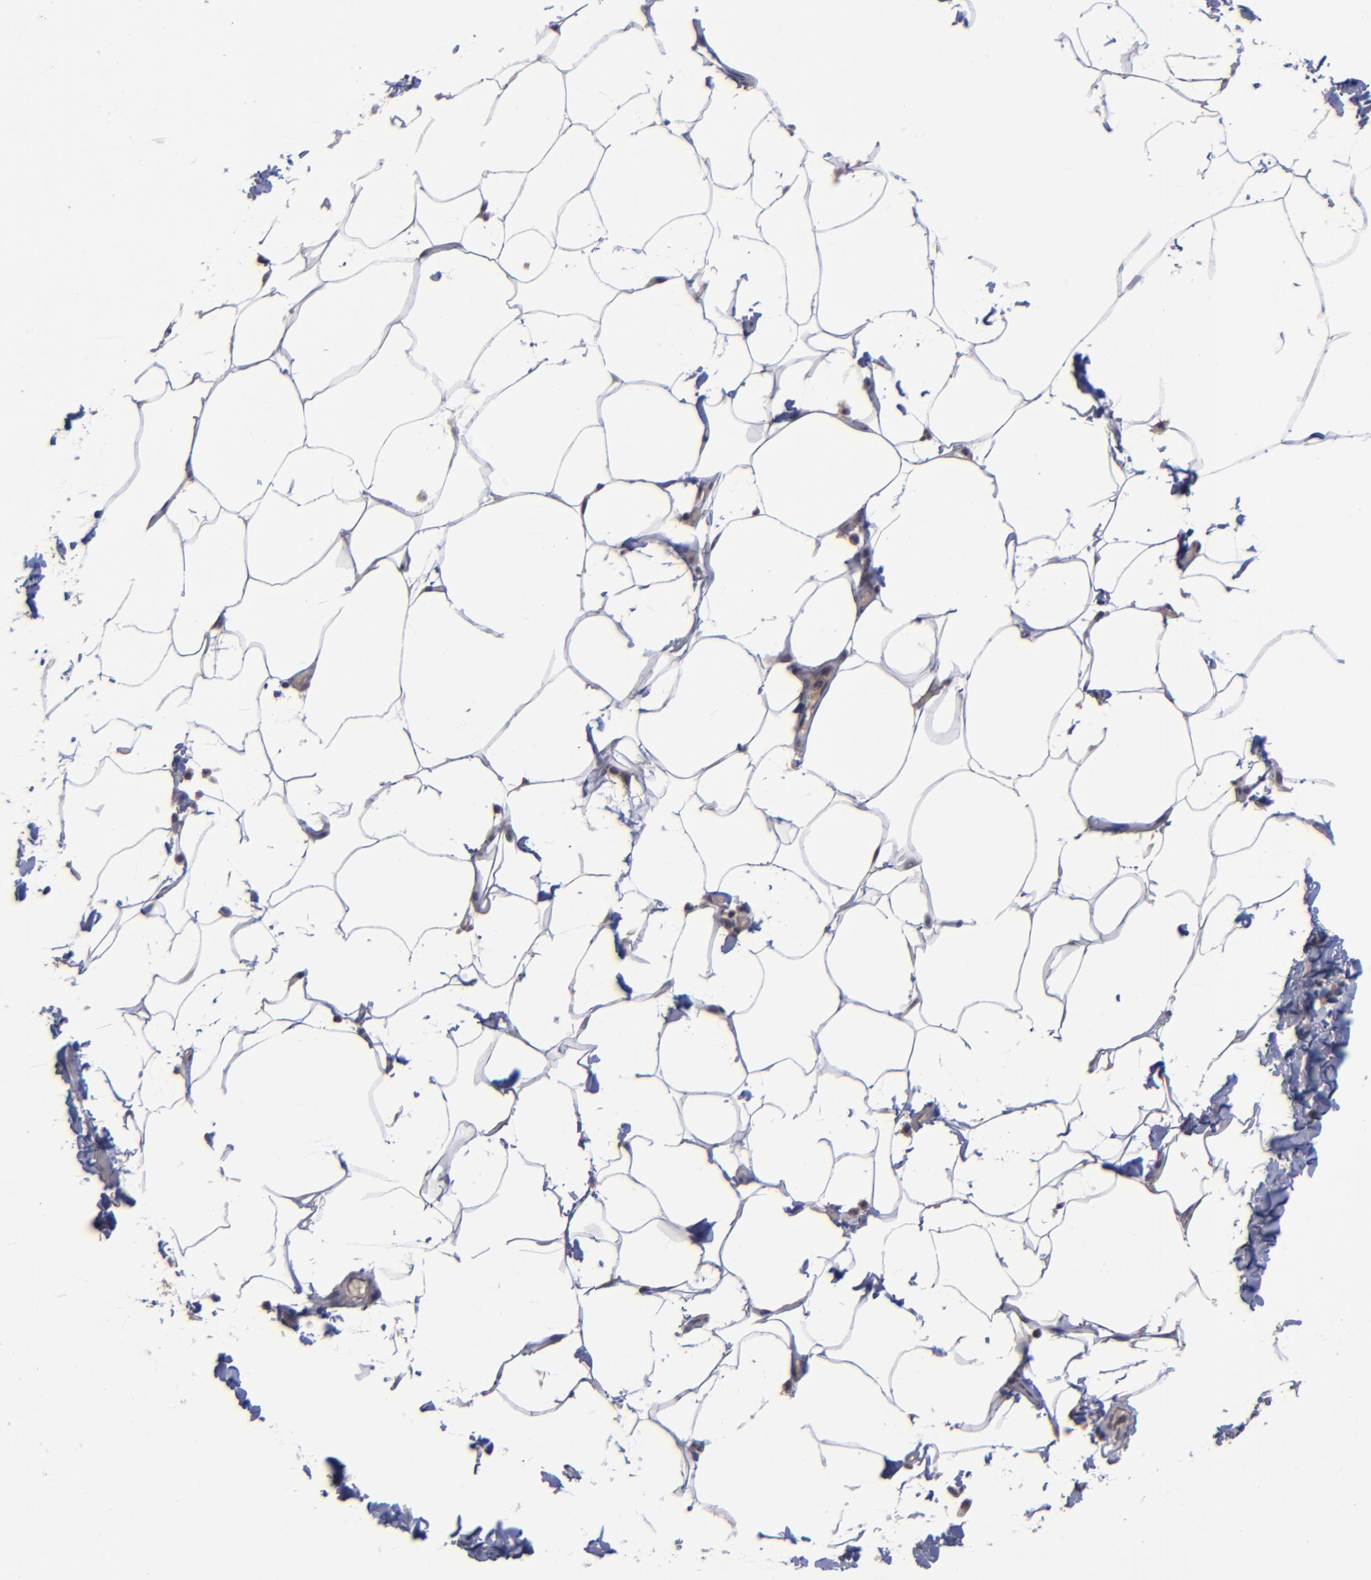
{"staining": {"intensity": "negative", "quantity": "none", "location": "none"}, "tissue": "adipose tissue", "cell_type": "Adipocytes", "image_type": "normal", "snomed": [{"axis": "morphology", "description": "Normal tissue, NOS"}, {"axis": "topography", "description": "Vascular tissue"}], "caption": "Immunohistochemistry (IHC) photomicrograph of benign adipose tissue: adipose tissue stained with DAB (3,3'-diaminobenzidine) shows no significant protein staining in adipocytes.", "gene": "ZNF780A", "patient": {"sex": "male", "age": 41}}